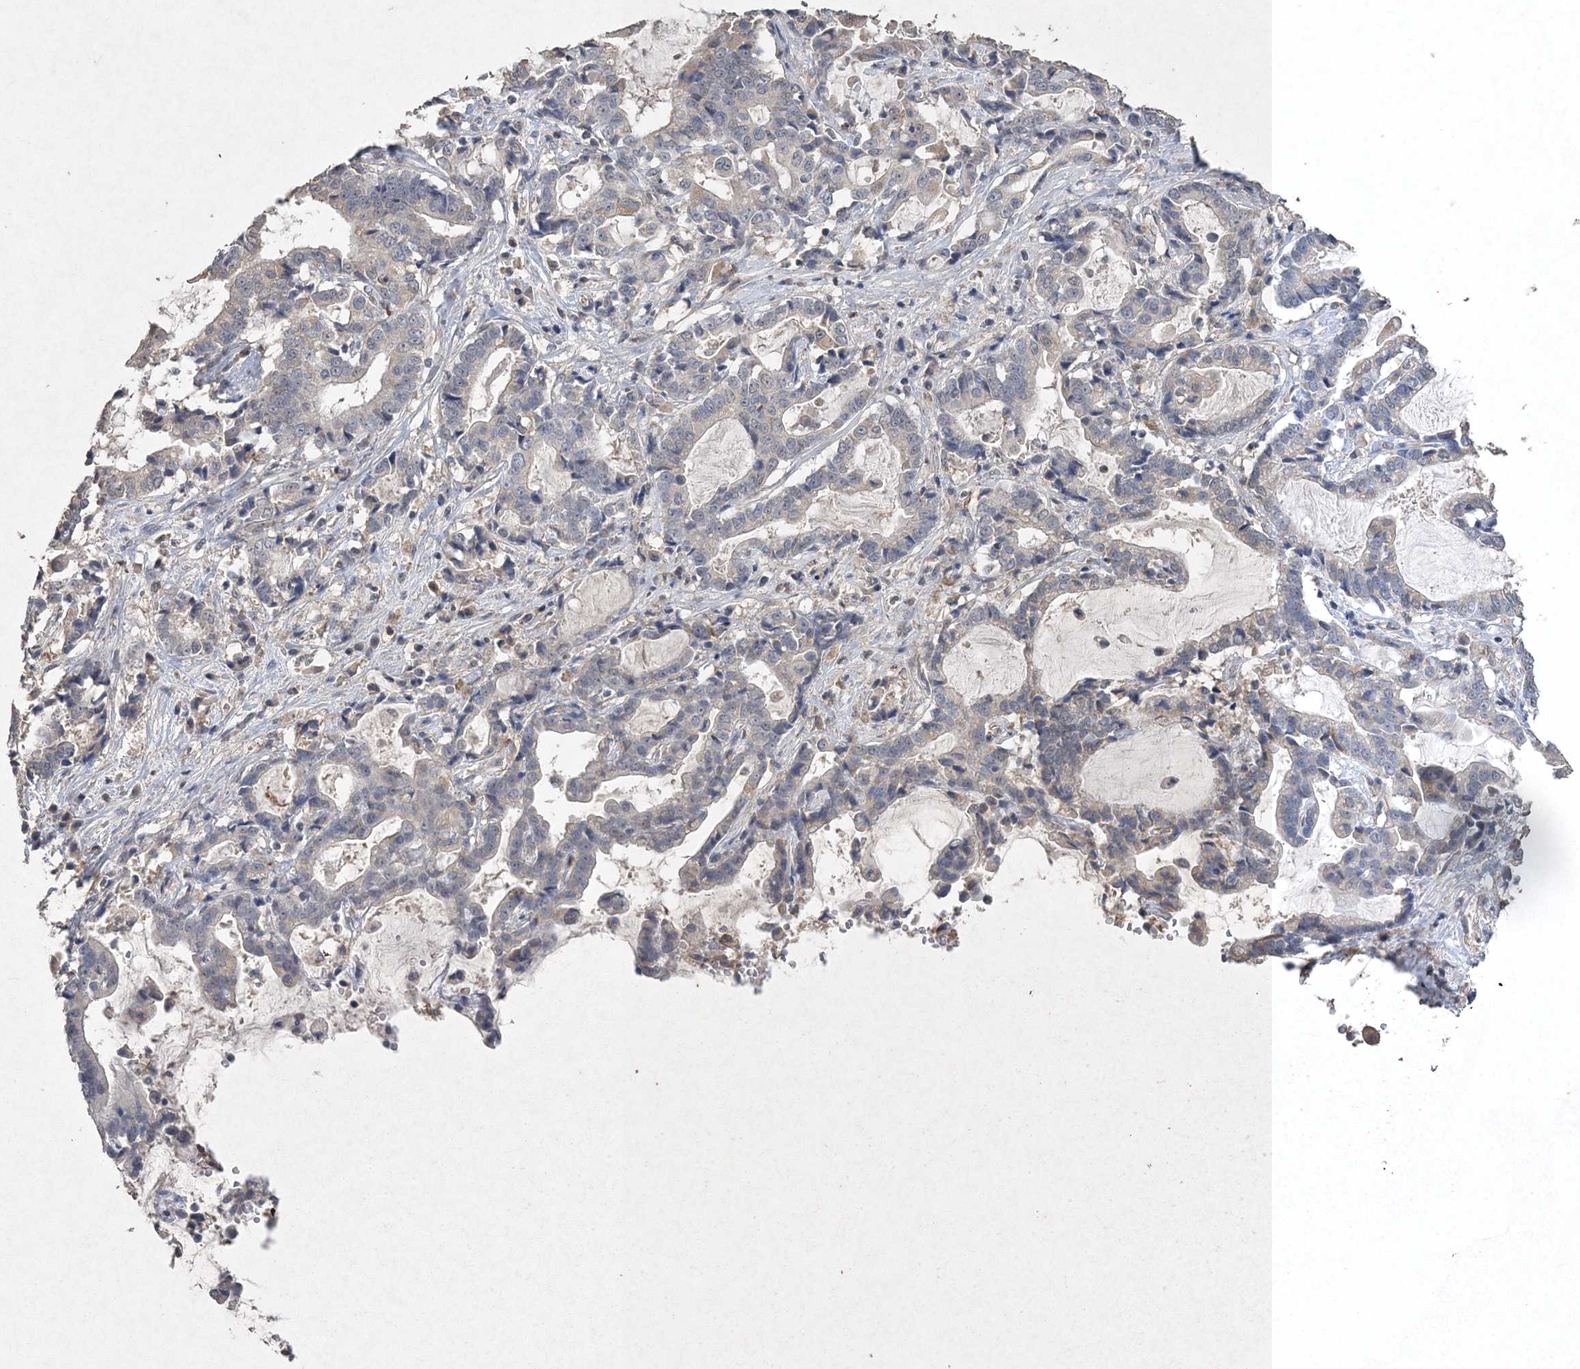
{"staining": {"intensity": "negative", "quantity": "none", "location": "none"}, "tissue": "liver cancer", "cell_type": "Tumor cells", "image_type": "cancer", "snomed": [{"axis": "morphology", "description": "Cholangiocarcinoma"}, {"axis": "topography", "description": "Liver"}], "caption": "IHC image of cholangiocarcinoma (liver) stained for a protein (brown), which demonstrates no staining in tumor cells. (DAB immunohistochemistry visualized using brightfield microscopy, high magnification).", "gene": "UIMC1", "patient": {"sex": "male", "age": 57}}